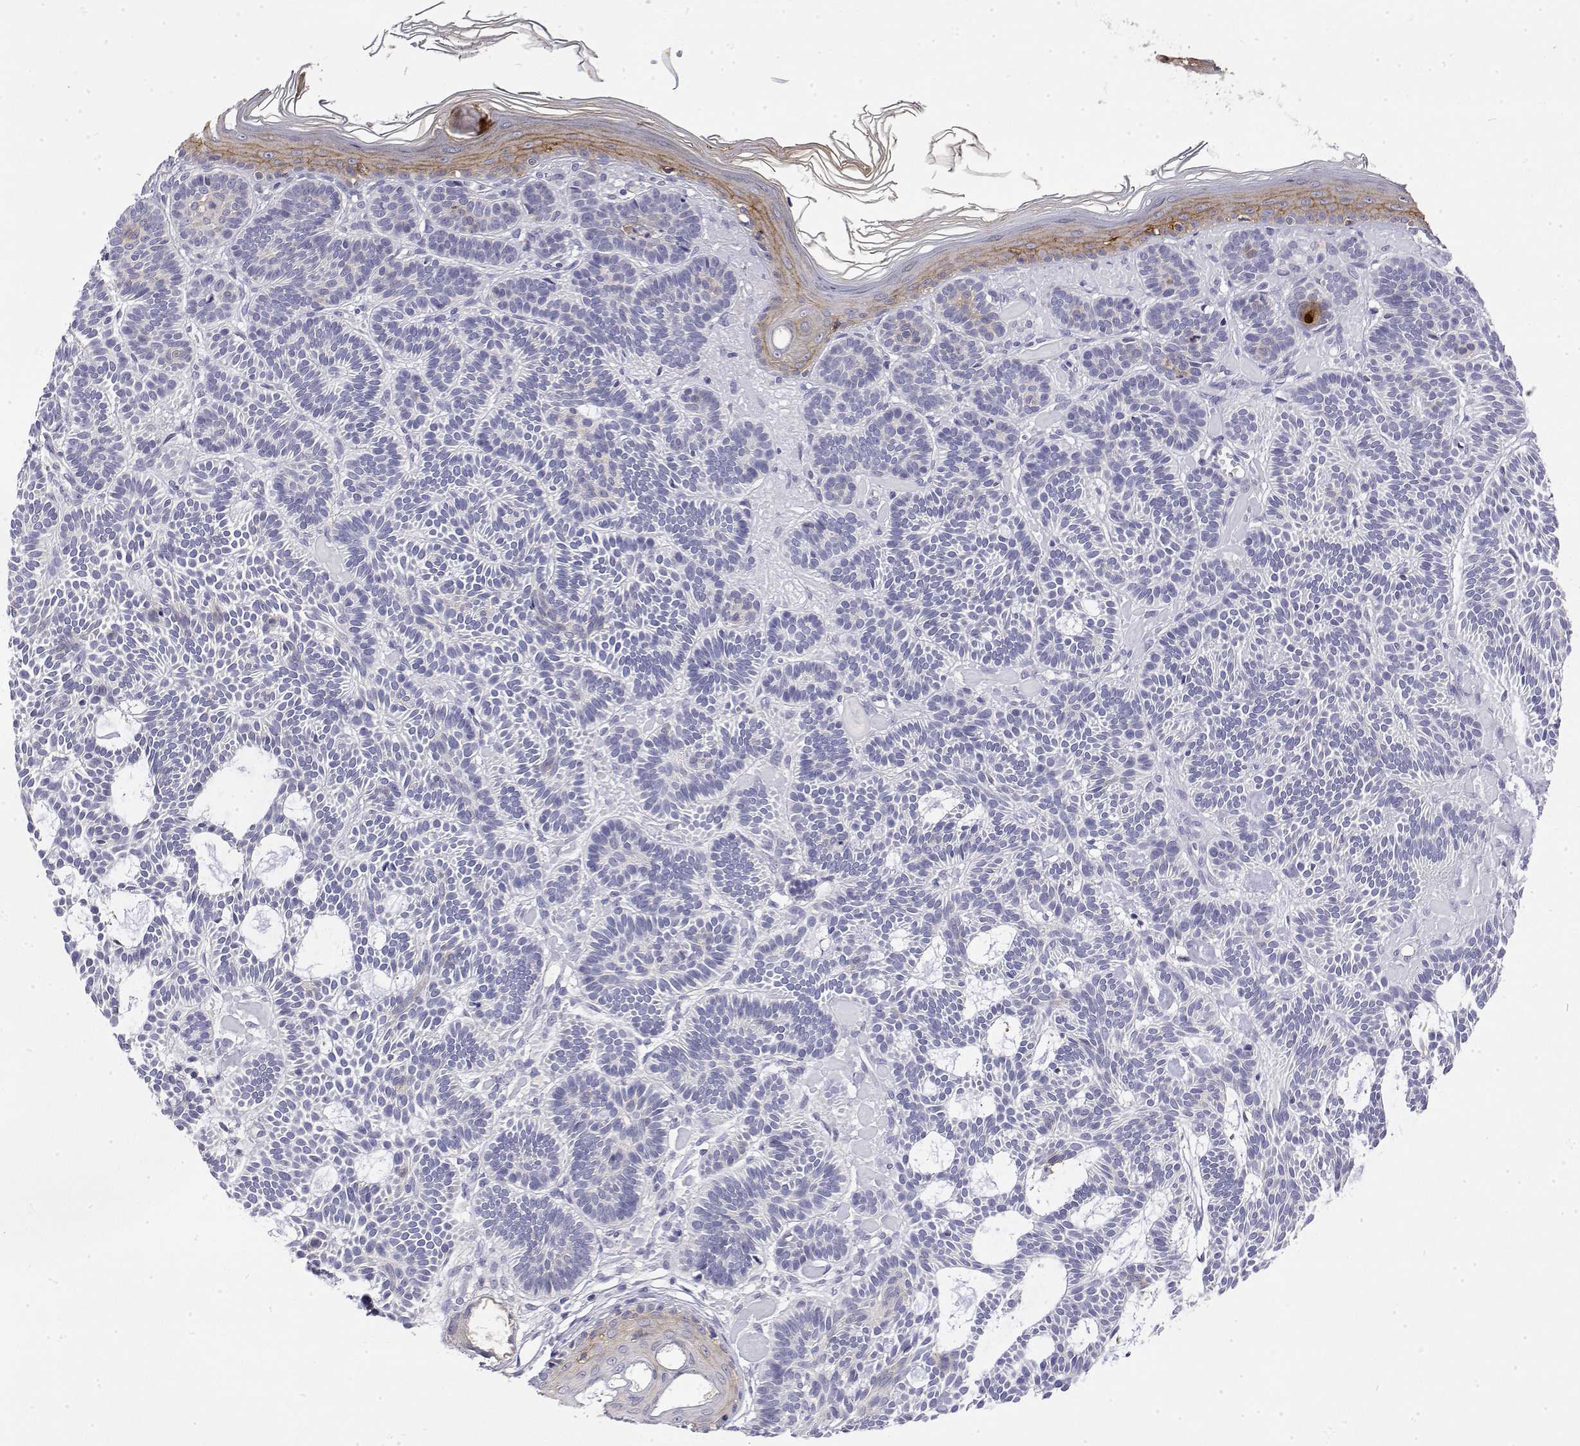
{"staining": {"intensity": "negative", "quantity": "none", "location": "none"}, "tissue": "skin cancer", "cell_type": "Tumor cells", "image_type": "cancer", "snomed": [{"axis": "morphology", "description": "Basal cell carcinoma"}, {"axis": "topography", "description": "Skin"}], "caption": "Immunohistochemistry (IHC) image of human skin cancer (basal cell carcinoma) stained for a protein (brown), which displays no positivity in tumor cells.", "gene": "LY6D", "patient": {"sex": "male", "age": 85}}